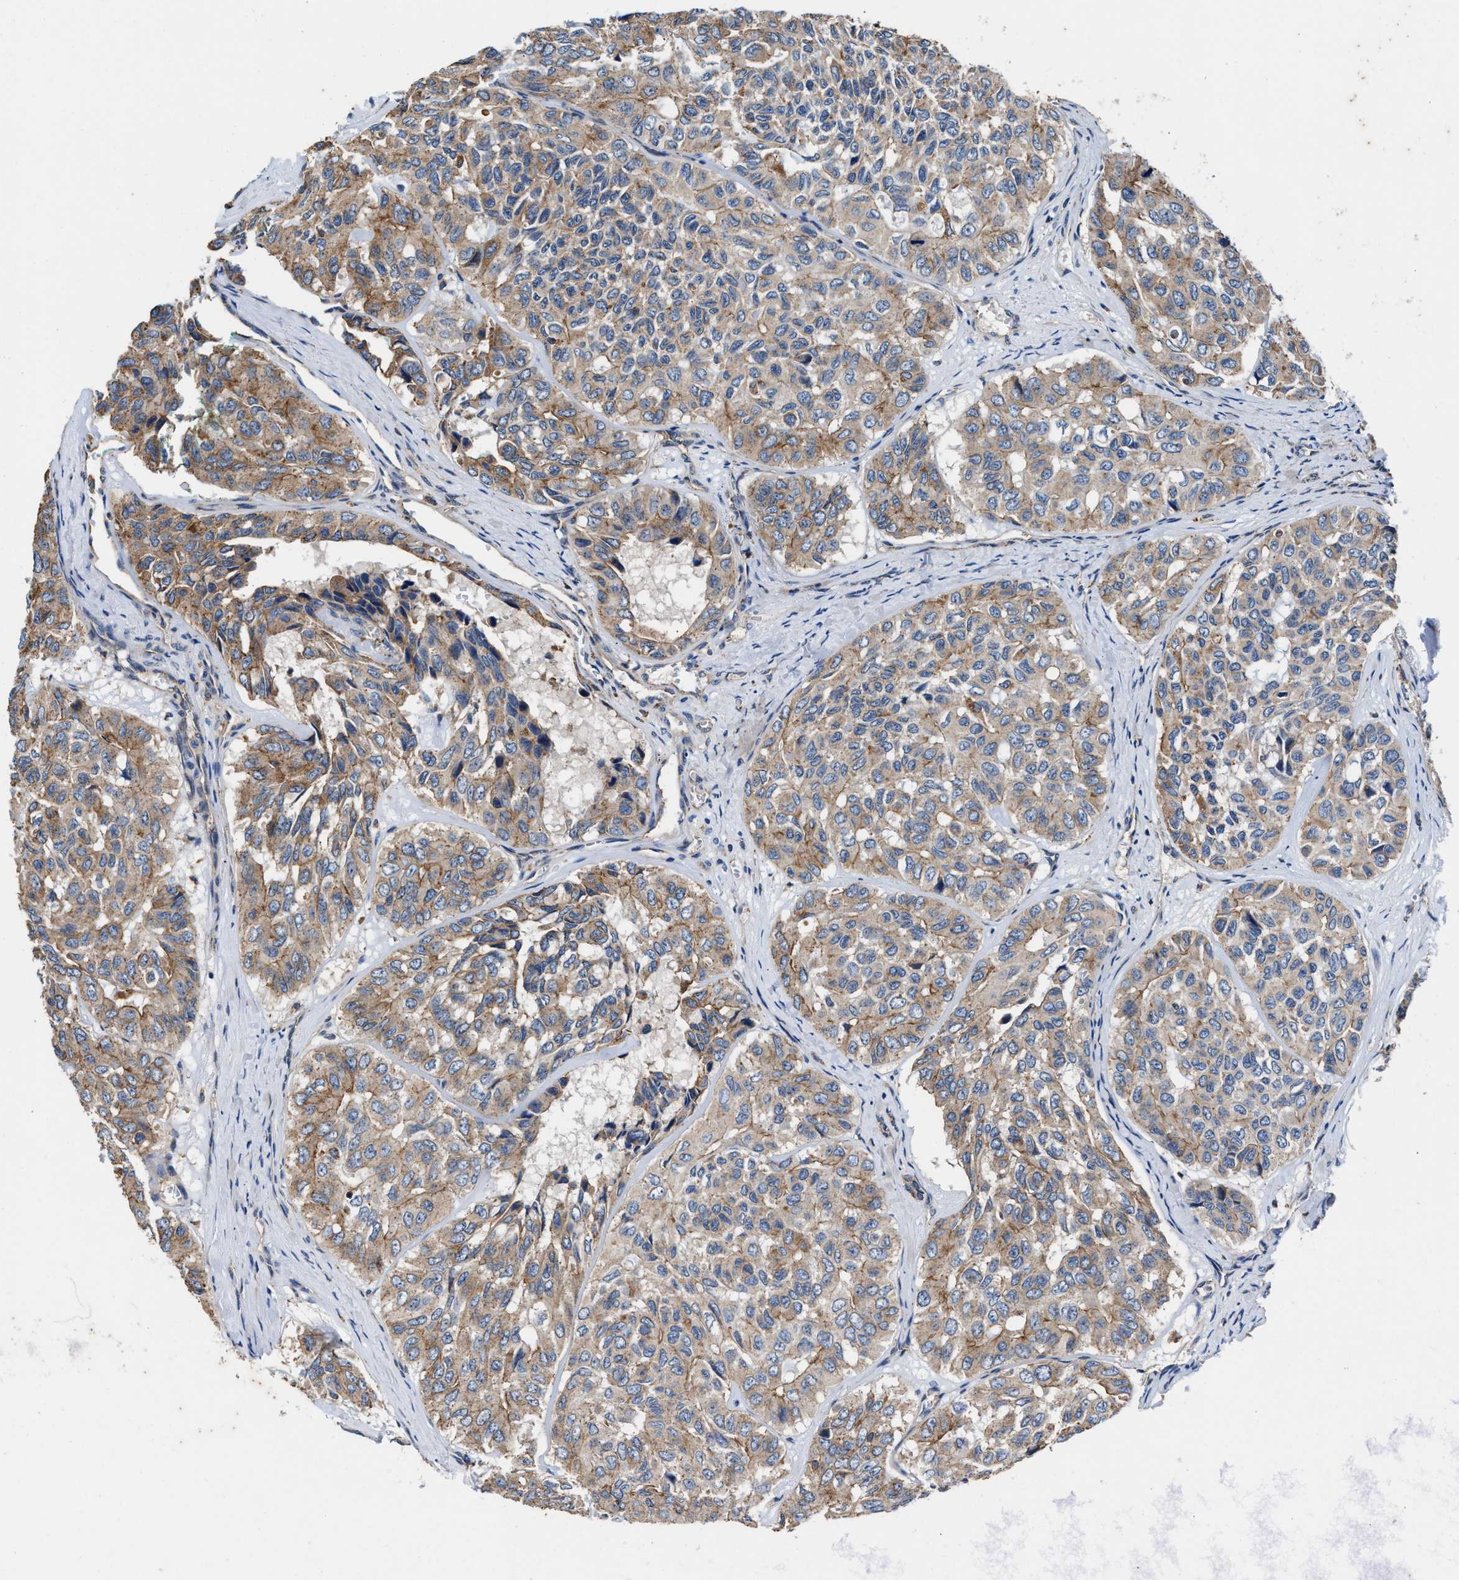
{"staining": {"intensity": "weak", "quantity": ">75%", "location": "cytoplasmic/membranous"}, "tissue": "head and neck cancer", "cell_type": "Tumor cells", "image_type": "cancer", "snomed": [{"axis": "morphology", "description": "Adenocarcinoma, NOS"}, {"axis": "topography", "description": "Salivary gland, NOS"}, {"axis": "topography", "description": "Head-Neck"}], "caption": "Approximately >75% of tumor cells in head and neck cancer (adenocarcinoma) reveal weak cytoplasmic/membranous protein expression as visualized by brown immunohistochemical staining.", "gene": "PPP1R9B", "patient": {"sex": "female", "age": 76}}